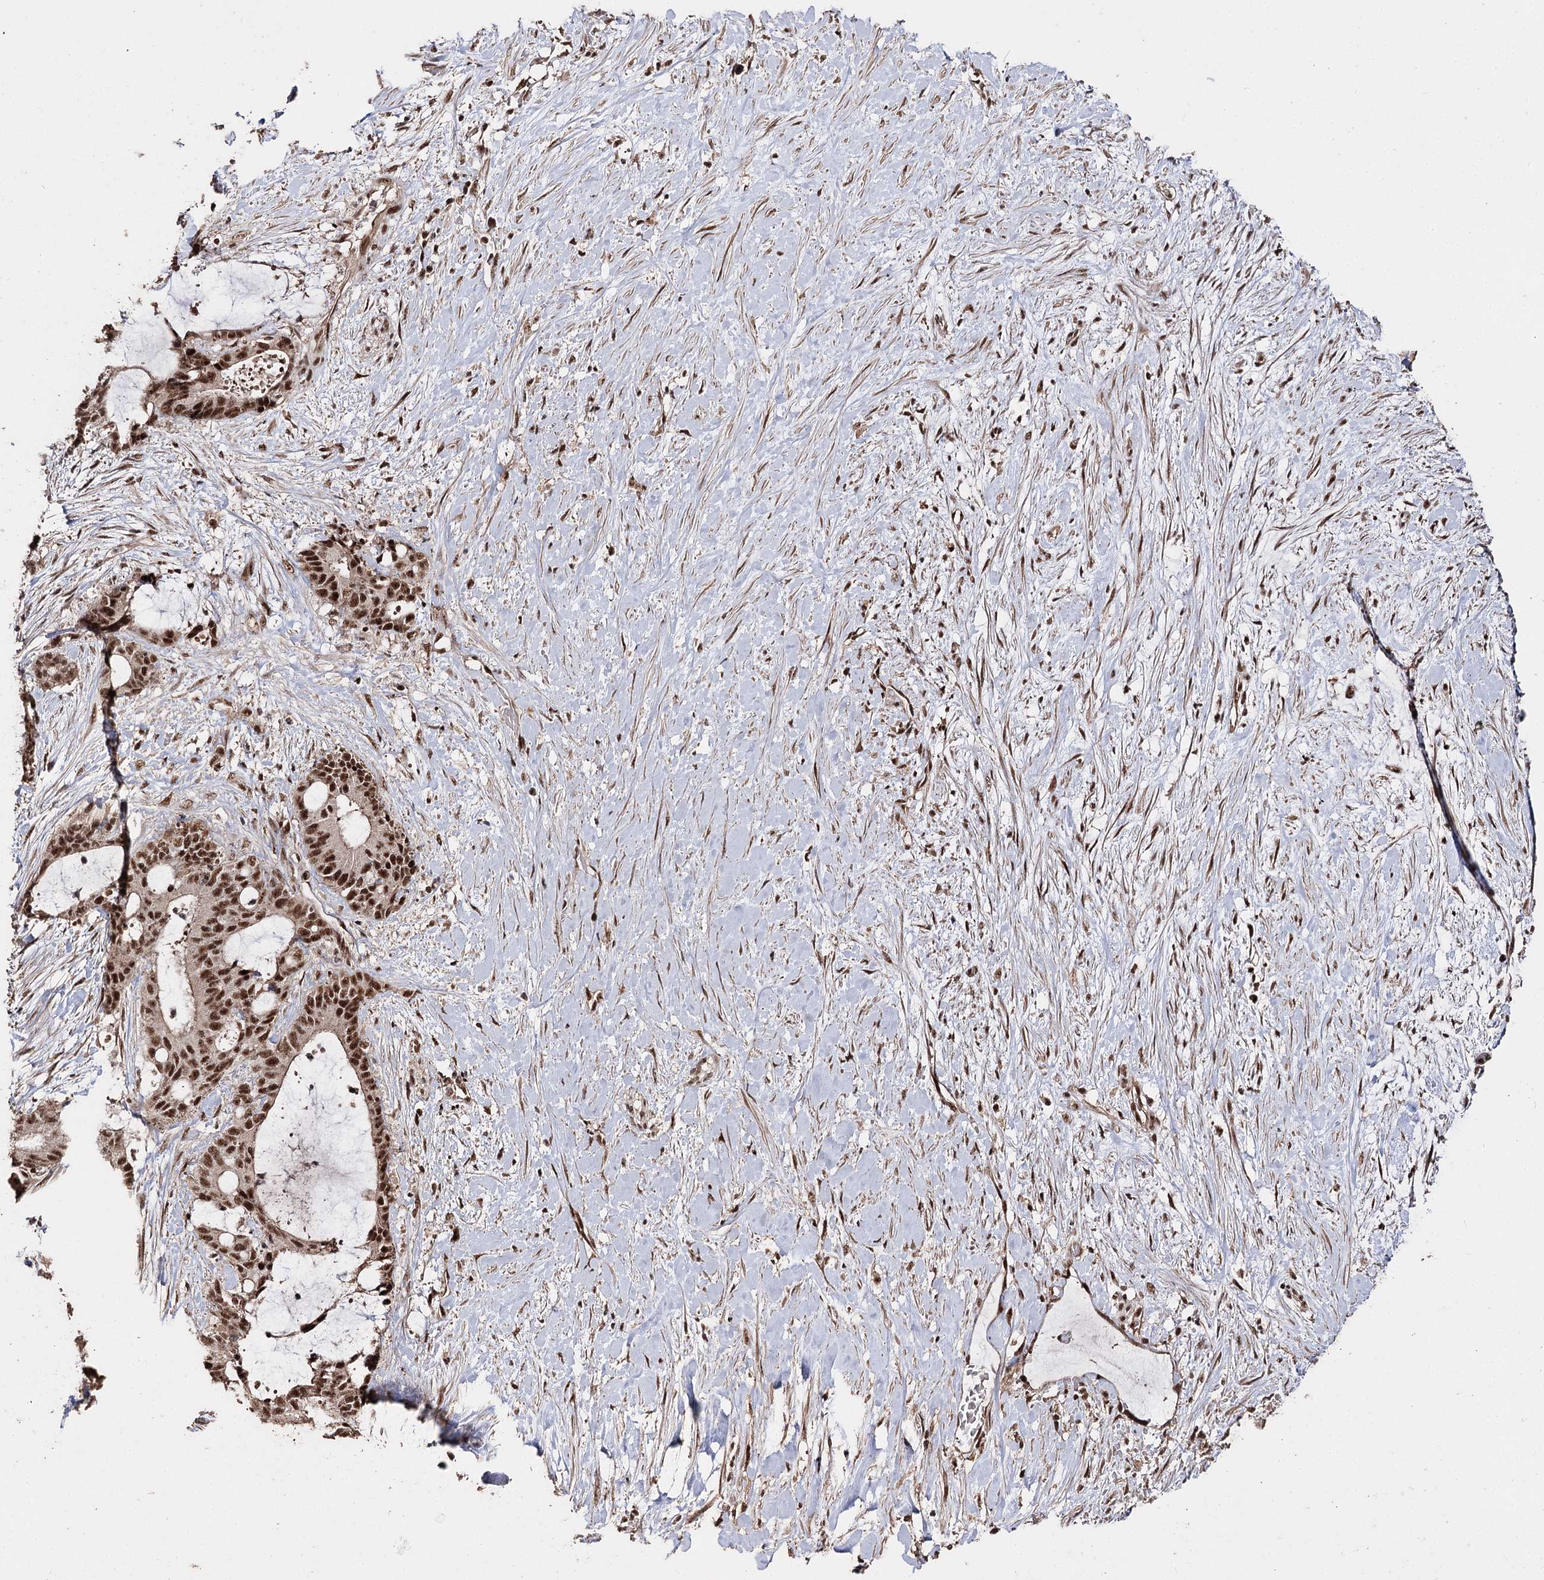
{"staining": {"intensity": "strong", "quantity": ">75%", "location": "nuclear"}, "tissue": "liver cancer", "cell_type": "Tumor cells", "image_type": "cancer", "snomed": [{"axis": "morphology", "description": "Normal tissue, NOS"}, {"axis": "morphology", "description": "Cholangiocarcinoma"}, {"axis": "topography", "description": "Liver"}, {"axis": "topography", "description": "Peripheral nerve tissue"}], "caption": "Cholangiocarcinoma (liver) tissue displays strong nuclear positivity in about >75% of tumor cells", "gene": "U2SURP", "patient": {"sex": "female", "age": 73}}